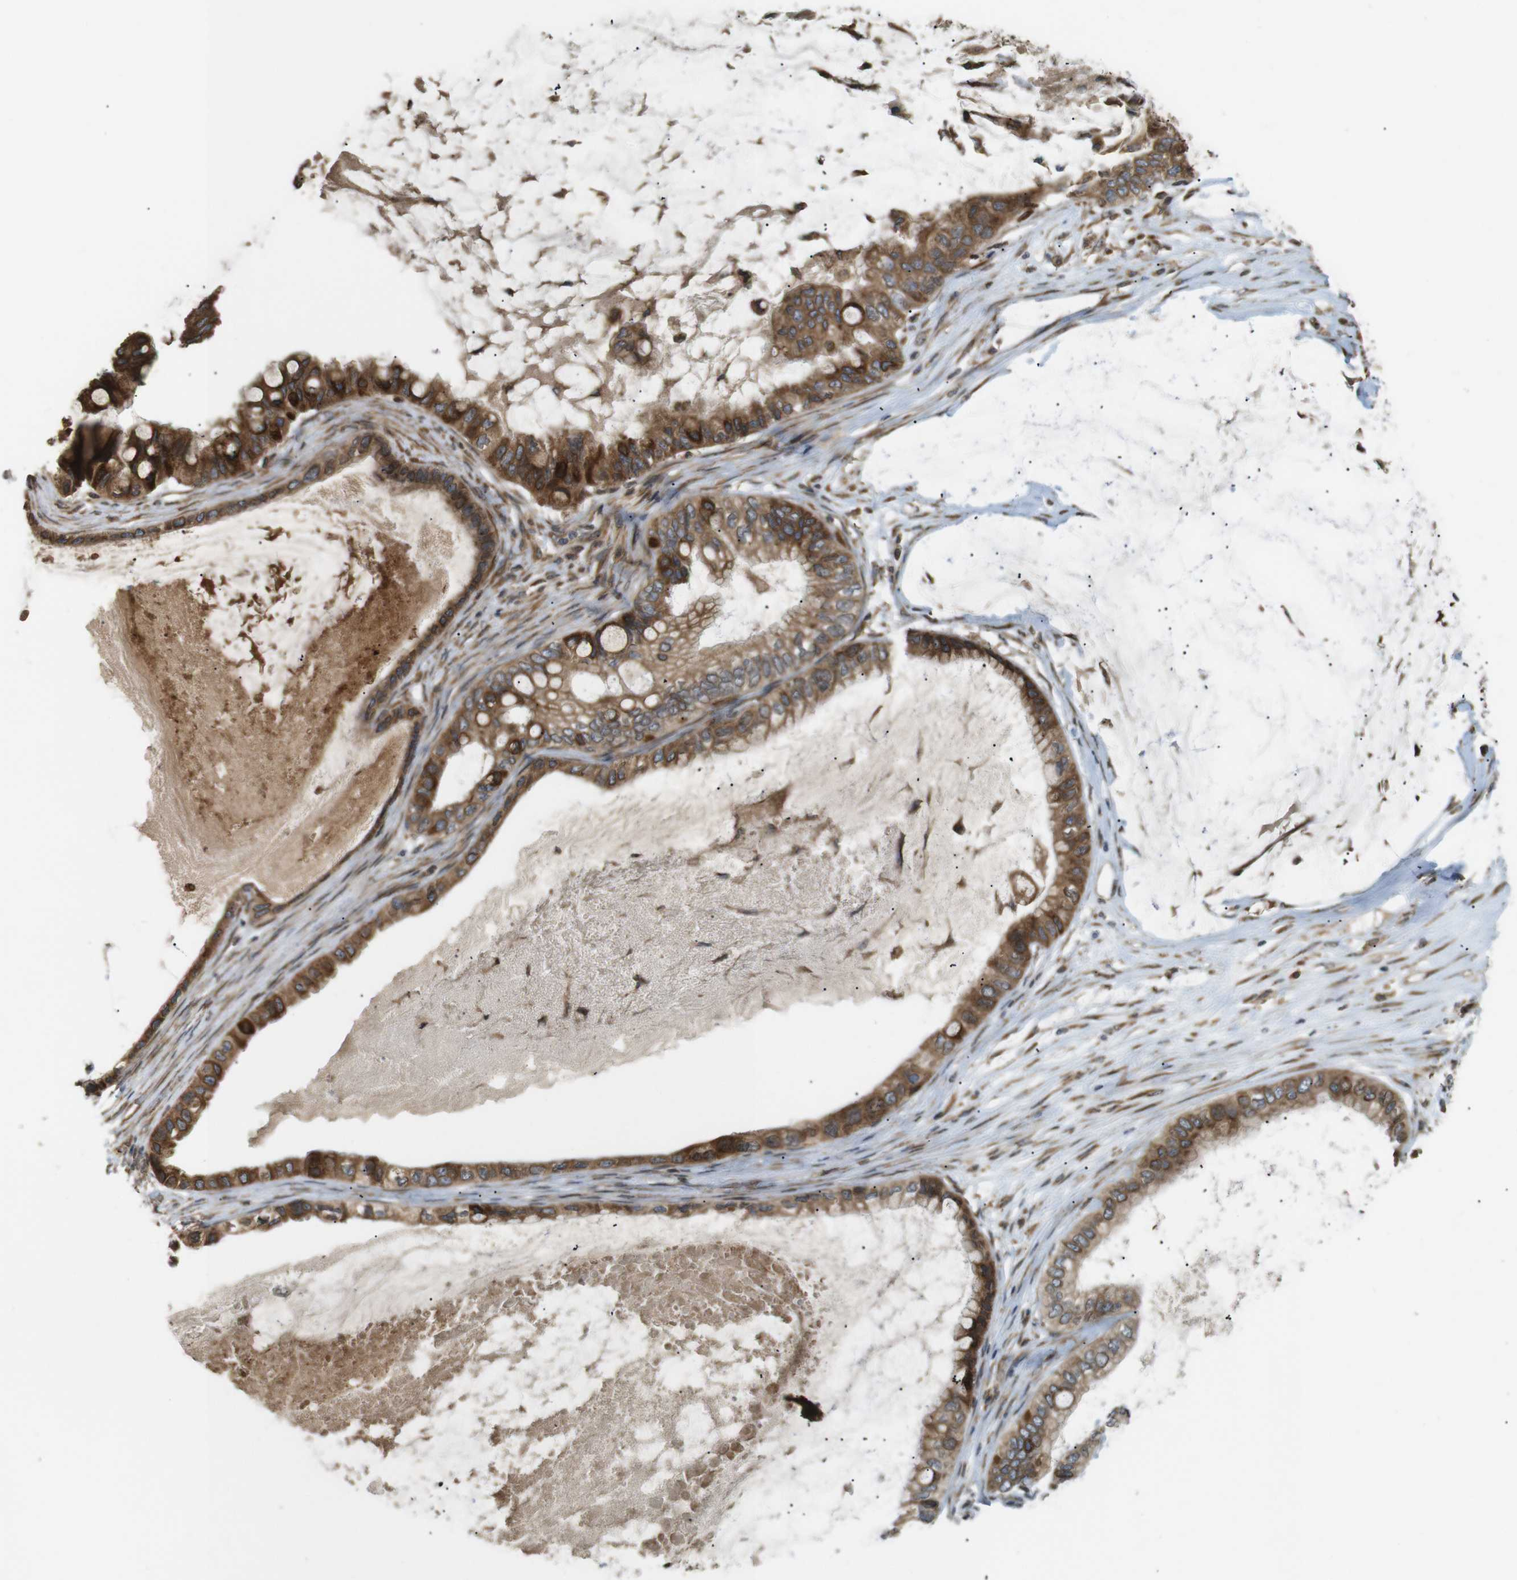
{"staining": {"intensity": "strong", "quantity": ">75%", "location": "cytoplasmic/membranous"}, "tissue": "ovarian cancer", "cell_type": "Tumor cells", "image_type": "cancer", "snomed": [{"axis": "morphology", "description": "Cystadenocarcinoma, mucinous, NOS"}, {"axis": "topography", "description": "Ovary"}], "caption": "Mucinous cystadenocarcinoma (ovarian) stained with a protein marker exhibits strong staining in tumor cells.", "gene": "TMED4", "patient": {"sex": "female", "age": 80}}